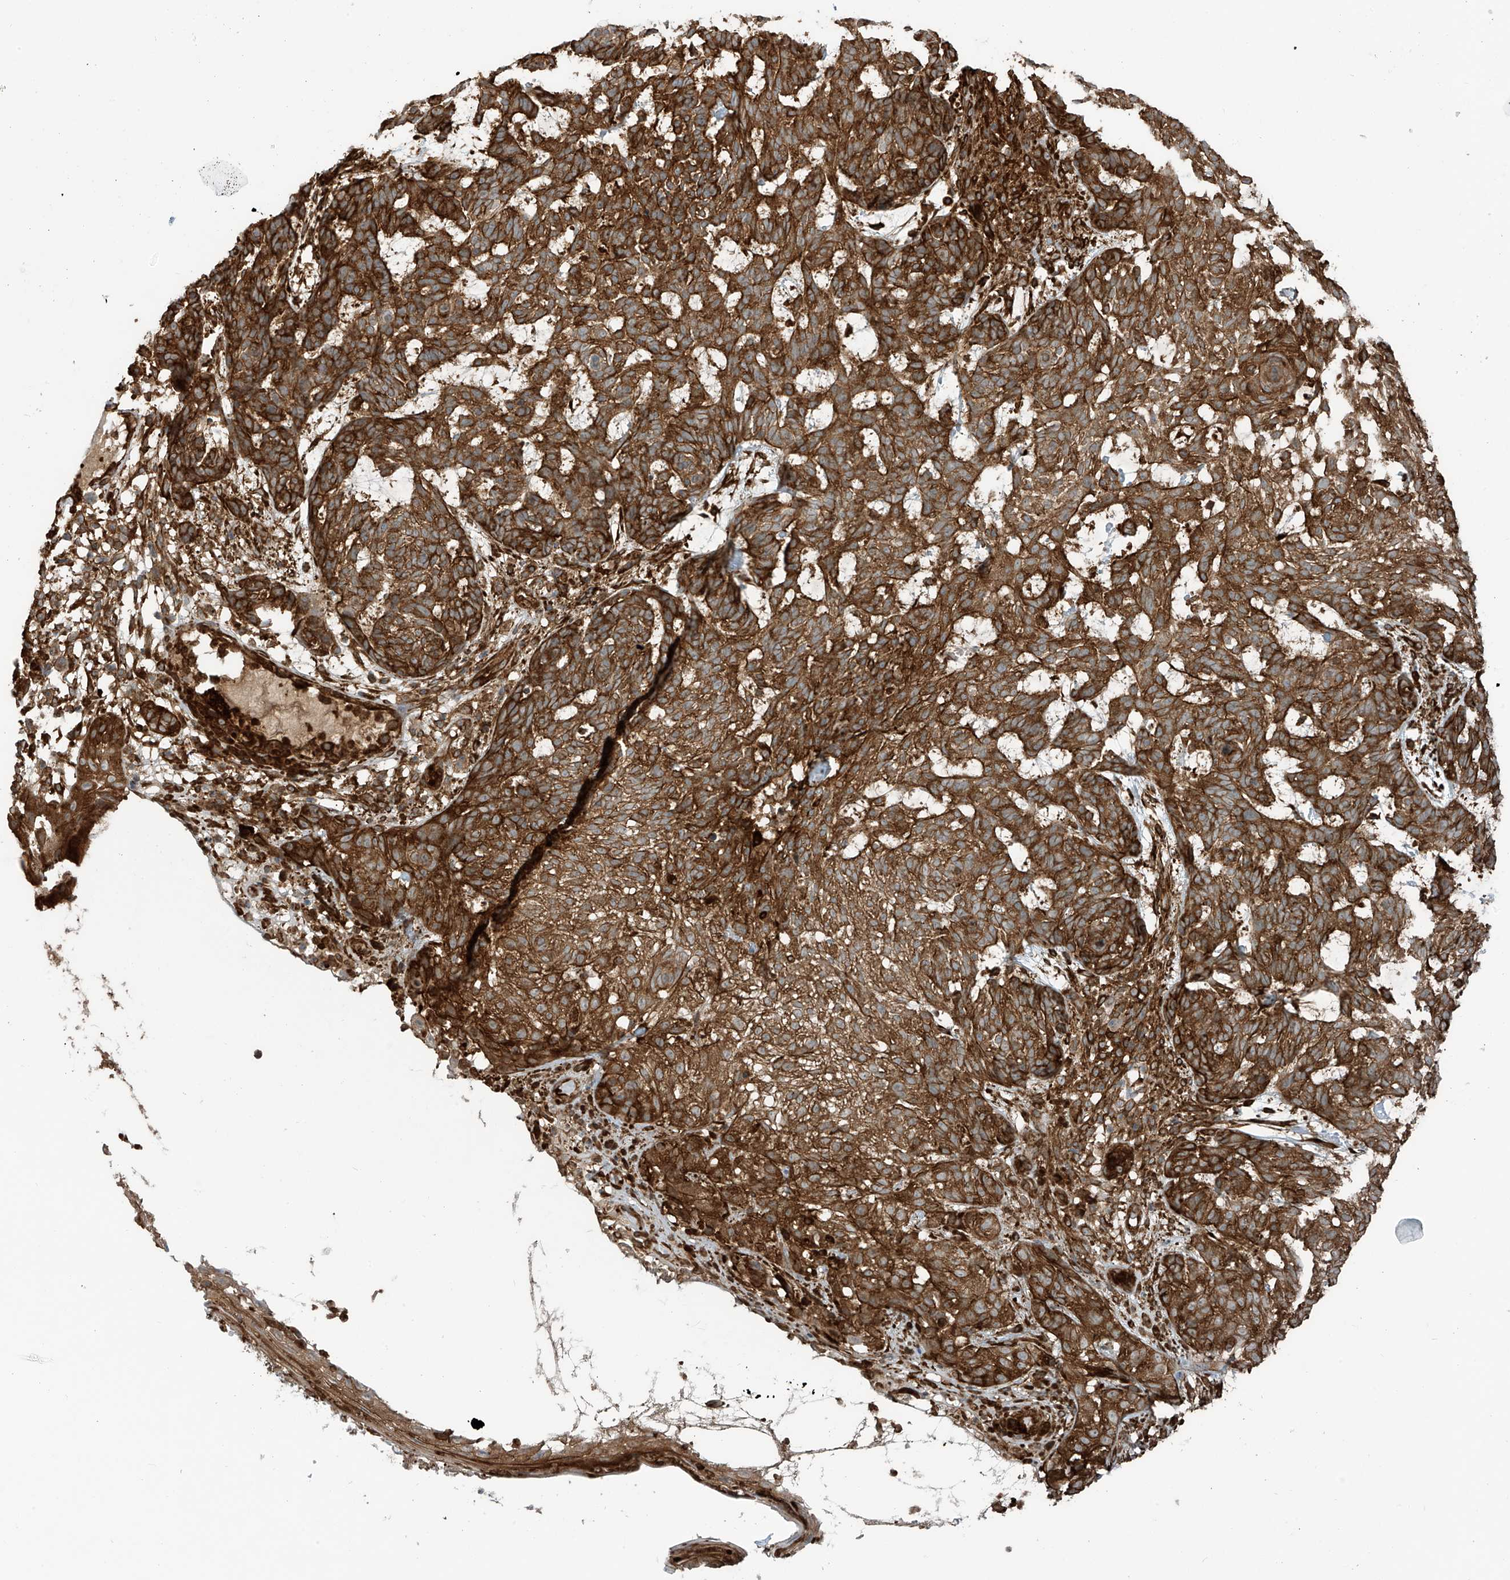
{"staining": {"intensity": "strong", "quantity": ">75%", "location": "cytoplasmic/membranous"}, "tissue": "skin cancer", "cell_type": "Tumor cells", "image_type": "cancer", "snomed": [{"axis": "morphology", "description": "Basal cell carcinoma"}, {"axis": "topography", "description": "Skin"}], "caption": "Human basal cell carcinoma (skin) stained with a brown dye displays strong cytoplasmic/membranous positive staining in approximately >75% of tumor cells.", "gene": "SLC9A2", "patient": {"sex": "male", "age": 85}}